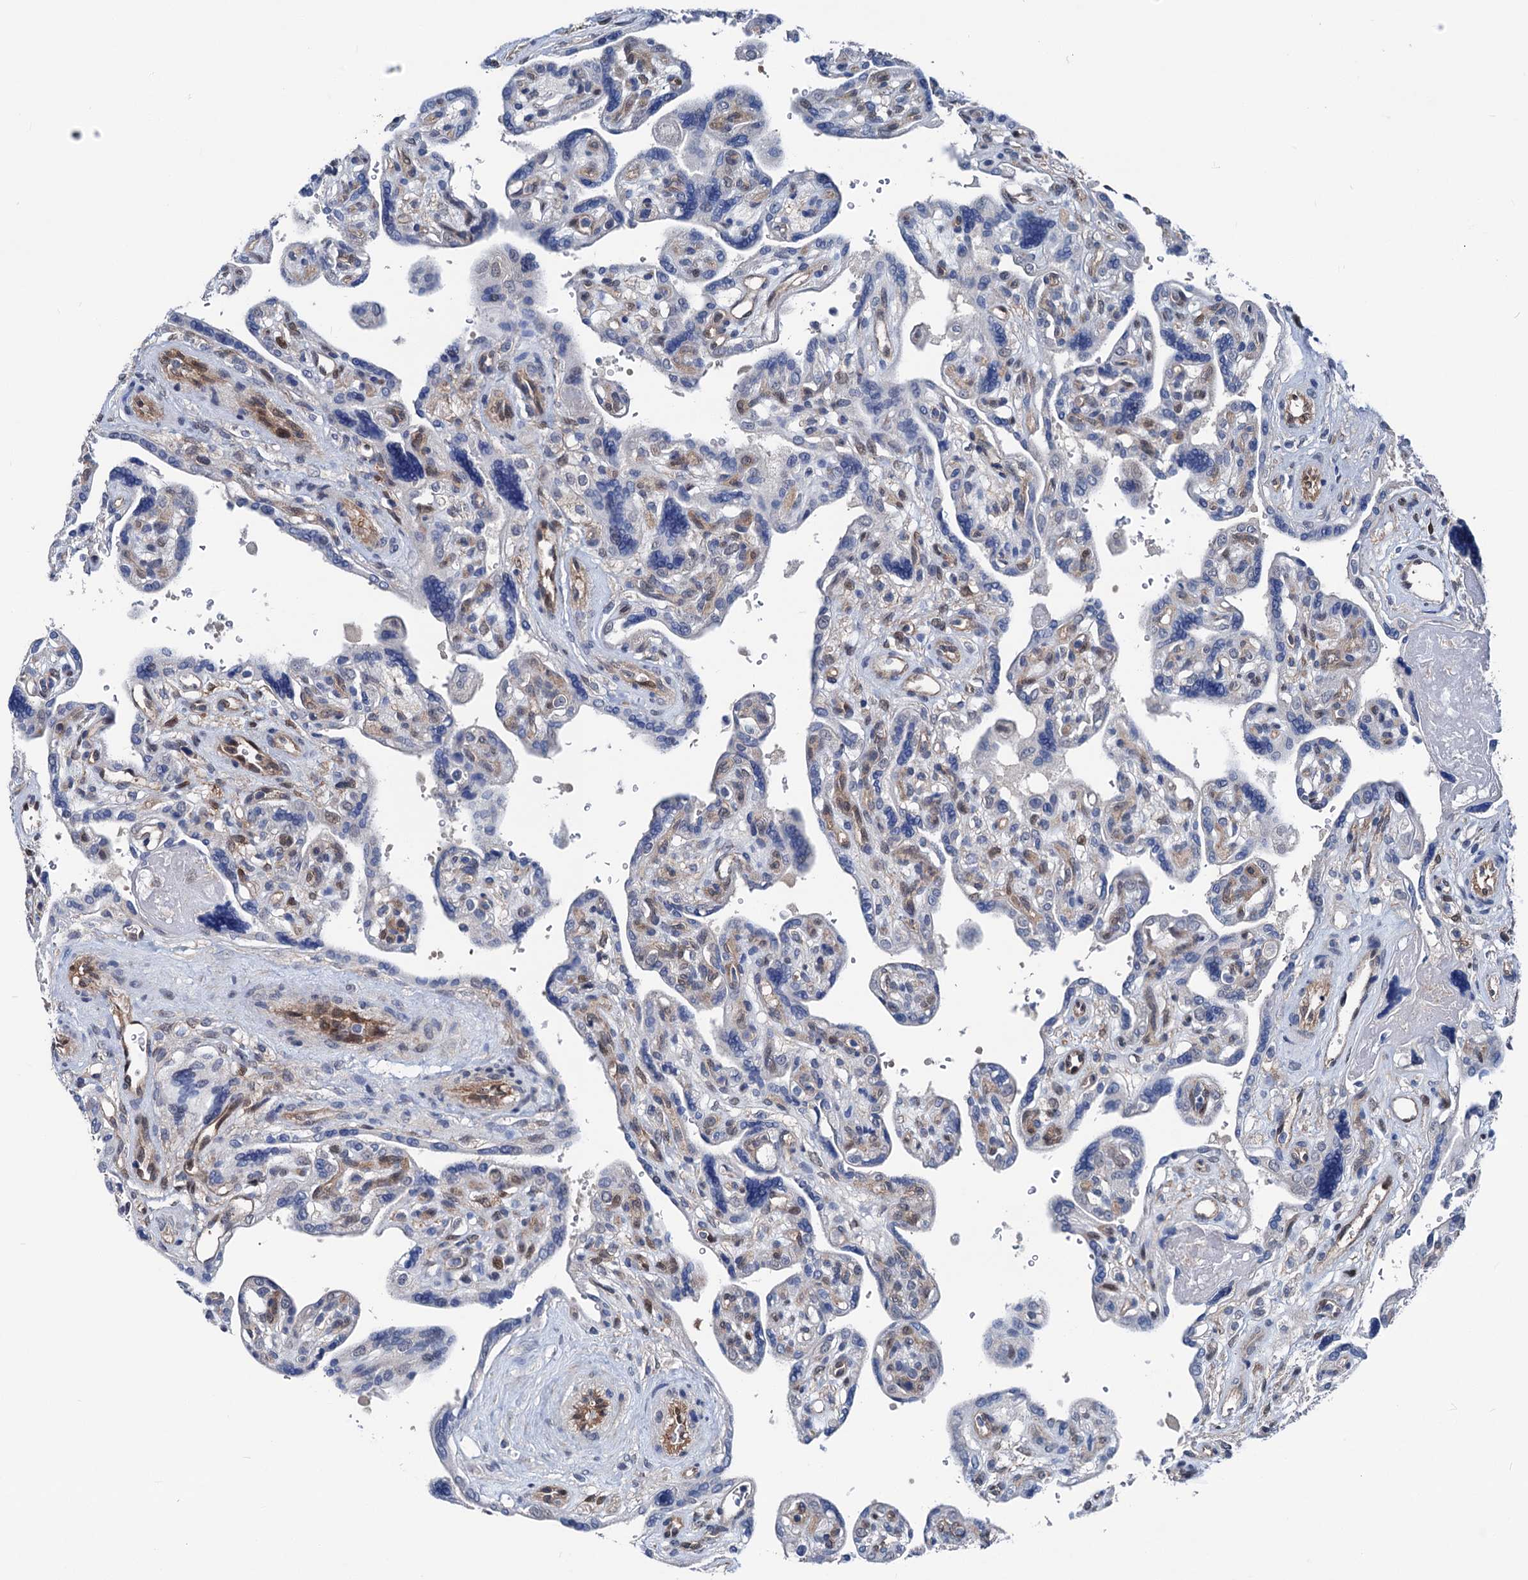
{"staining": {"intensity": "negative", "quantity": "none", "location": "none"}, "tissue": "placenta", "cell_type": "Trophoblastic cells", "image_type": "normal", "snomed": [{"axis": "morphology", "description": "Normal tissue, NOS"}, {"axis": "topography", "description": "Placenta"}], "caption": "Placenta was stained to show a protein in brown. There is no significant expression in trophoblastic cells. (Stains: DAB (3,3'-diaminobenzidine) immunohistochemistry (IHC) with hematoxylin counter stain, Microscopy: brightfield microscopy at high magnification).", "gene": "GLO1", "patient": {"sex": "female", "age": 39}}